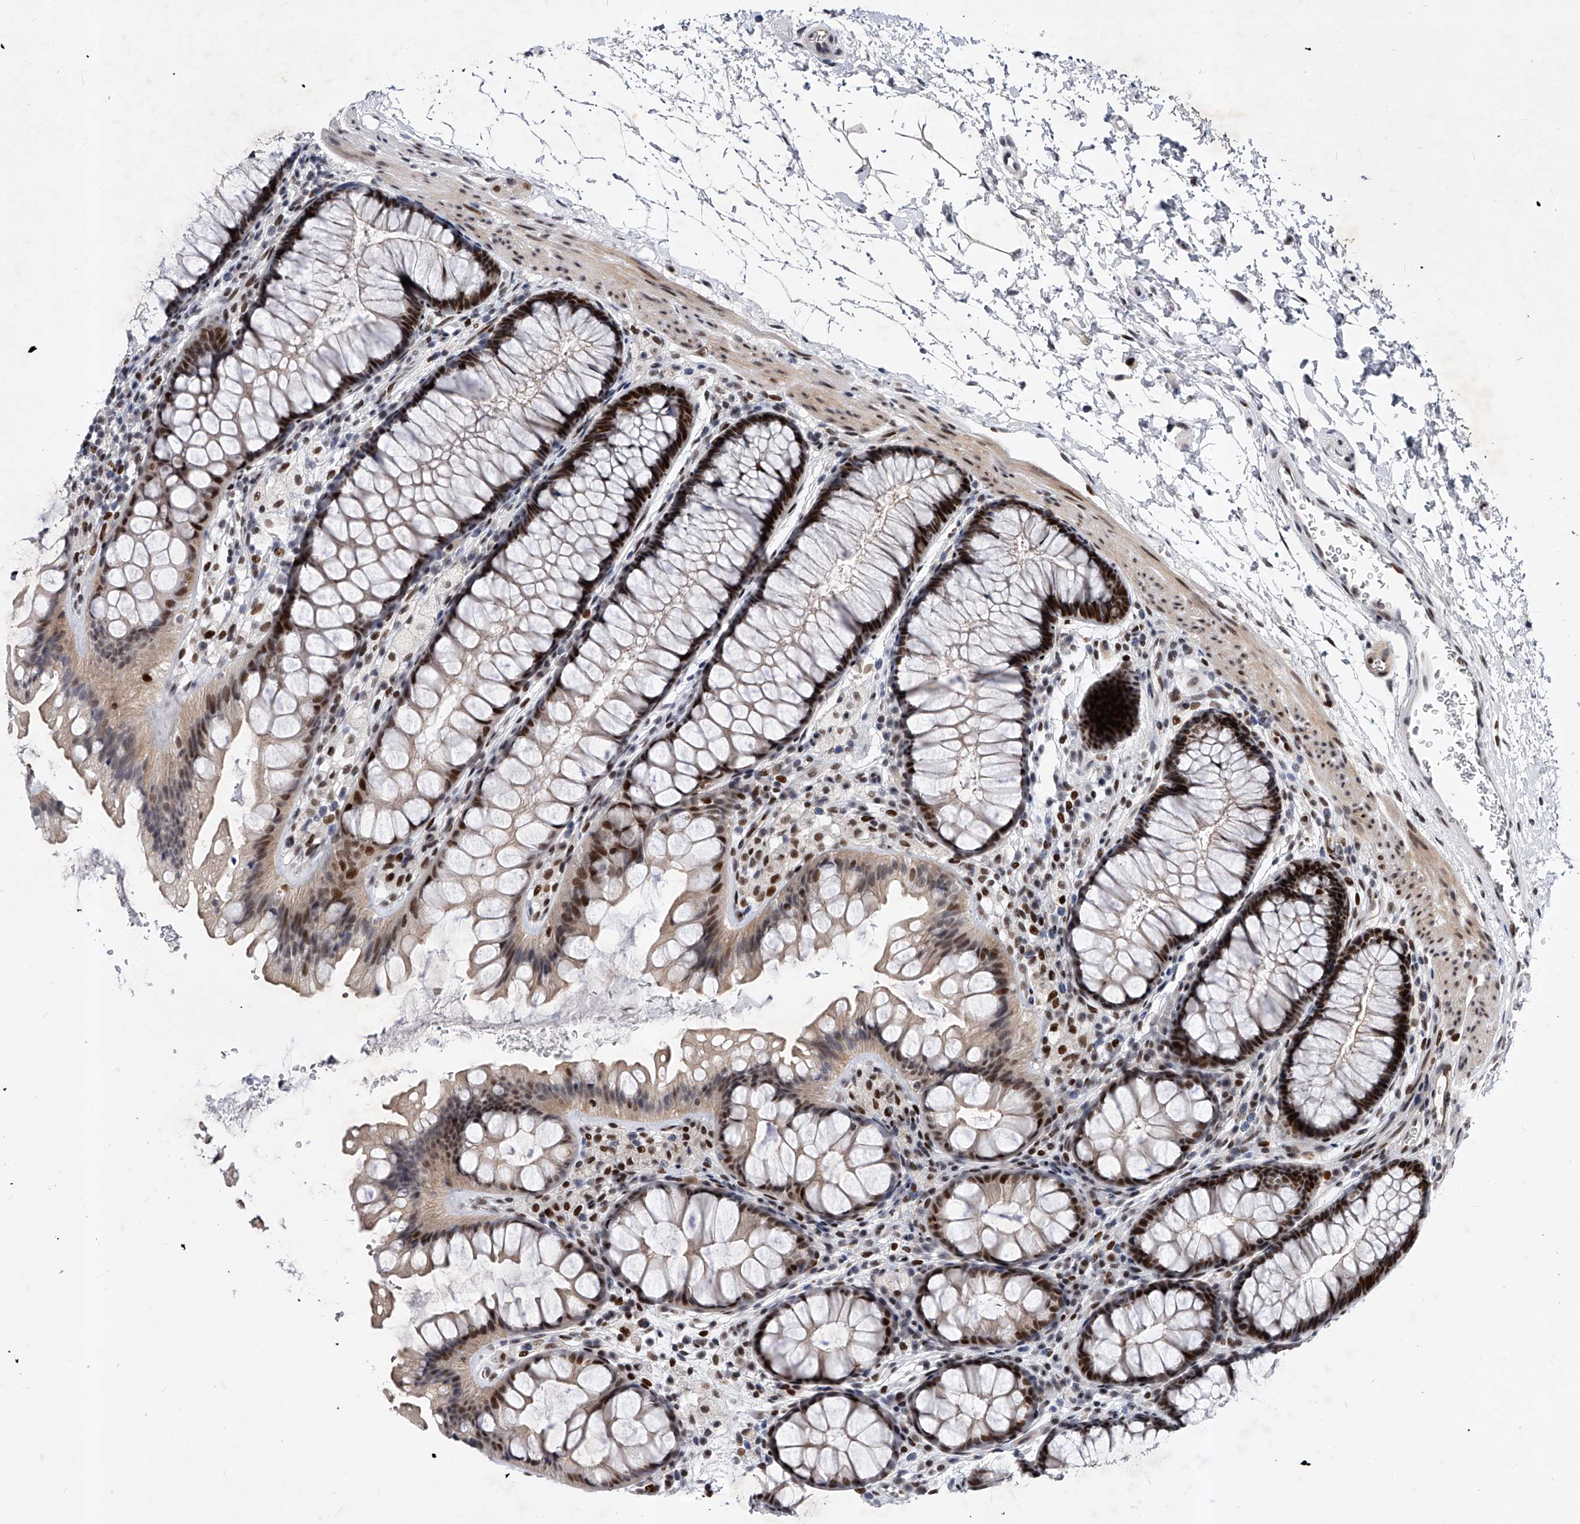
{"staining": {"intensity": "moderate", "quantity": "25%-75%", "location": "nuclear"}, "tissue": "colon", "cell_type": "Endothelial cells", "image_type": "normal", "snomed": [{"axis": "morphology", "description": "Normal tissue, NOS"}, {"axis": "topography", "description": "Colon"}], "caption": "Benign colon was stained to show a protein in brown. There is medium levels of moderate nuclear positivity in about 25%-75% of endothelial cells. The staining is performed using DAB (3,3'-diaminobenzidine) brown chromogen to label protein expression. The nuclei are counter-stained blue using hematoxylin.", "gene": "TESK2", "patient": {"sex": "female", "age": 62}}